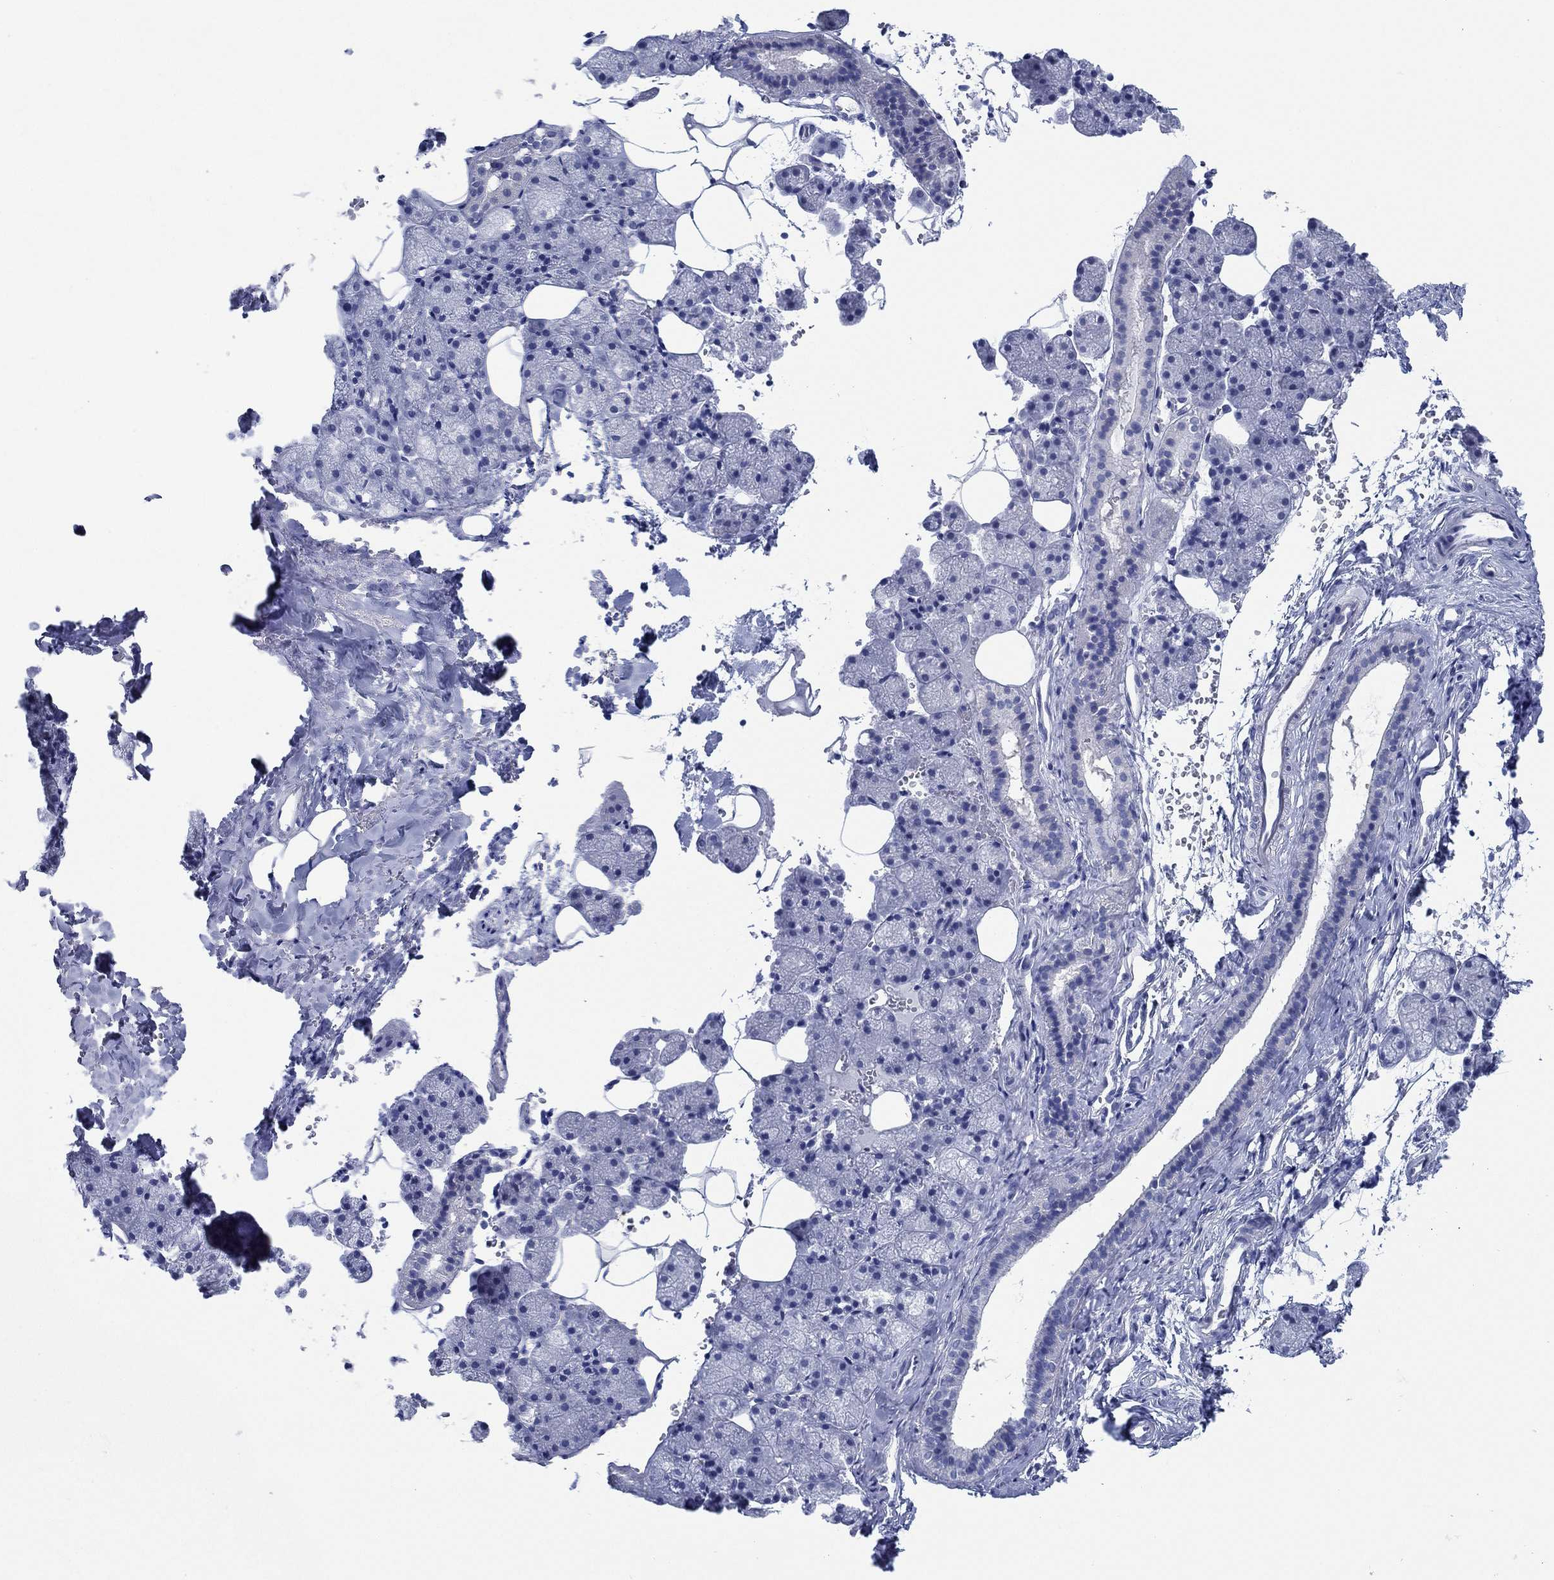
{"staining": {"intensity": "negative", "quantity": "none", "location": "none"}, "tissue": "salivary gland", "cell_type": "Glandular cells", "image_type": "normal", "snomed": [{"axis": "morphology", "description": "Normal tissue, NOS"}, {"axis": "topography", "description": "Salivary gland"}], "caption": "Glandular cells show no significant protein positivity in normal salivary gland. (DAB immunohistochemistry (IHC) with hematoxylin counter stain).", "gene": "TOMM20L", "patient": {"sex": "male", "age": 38}}